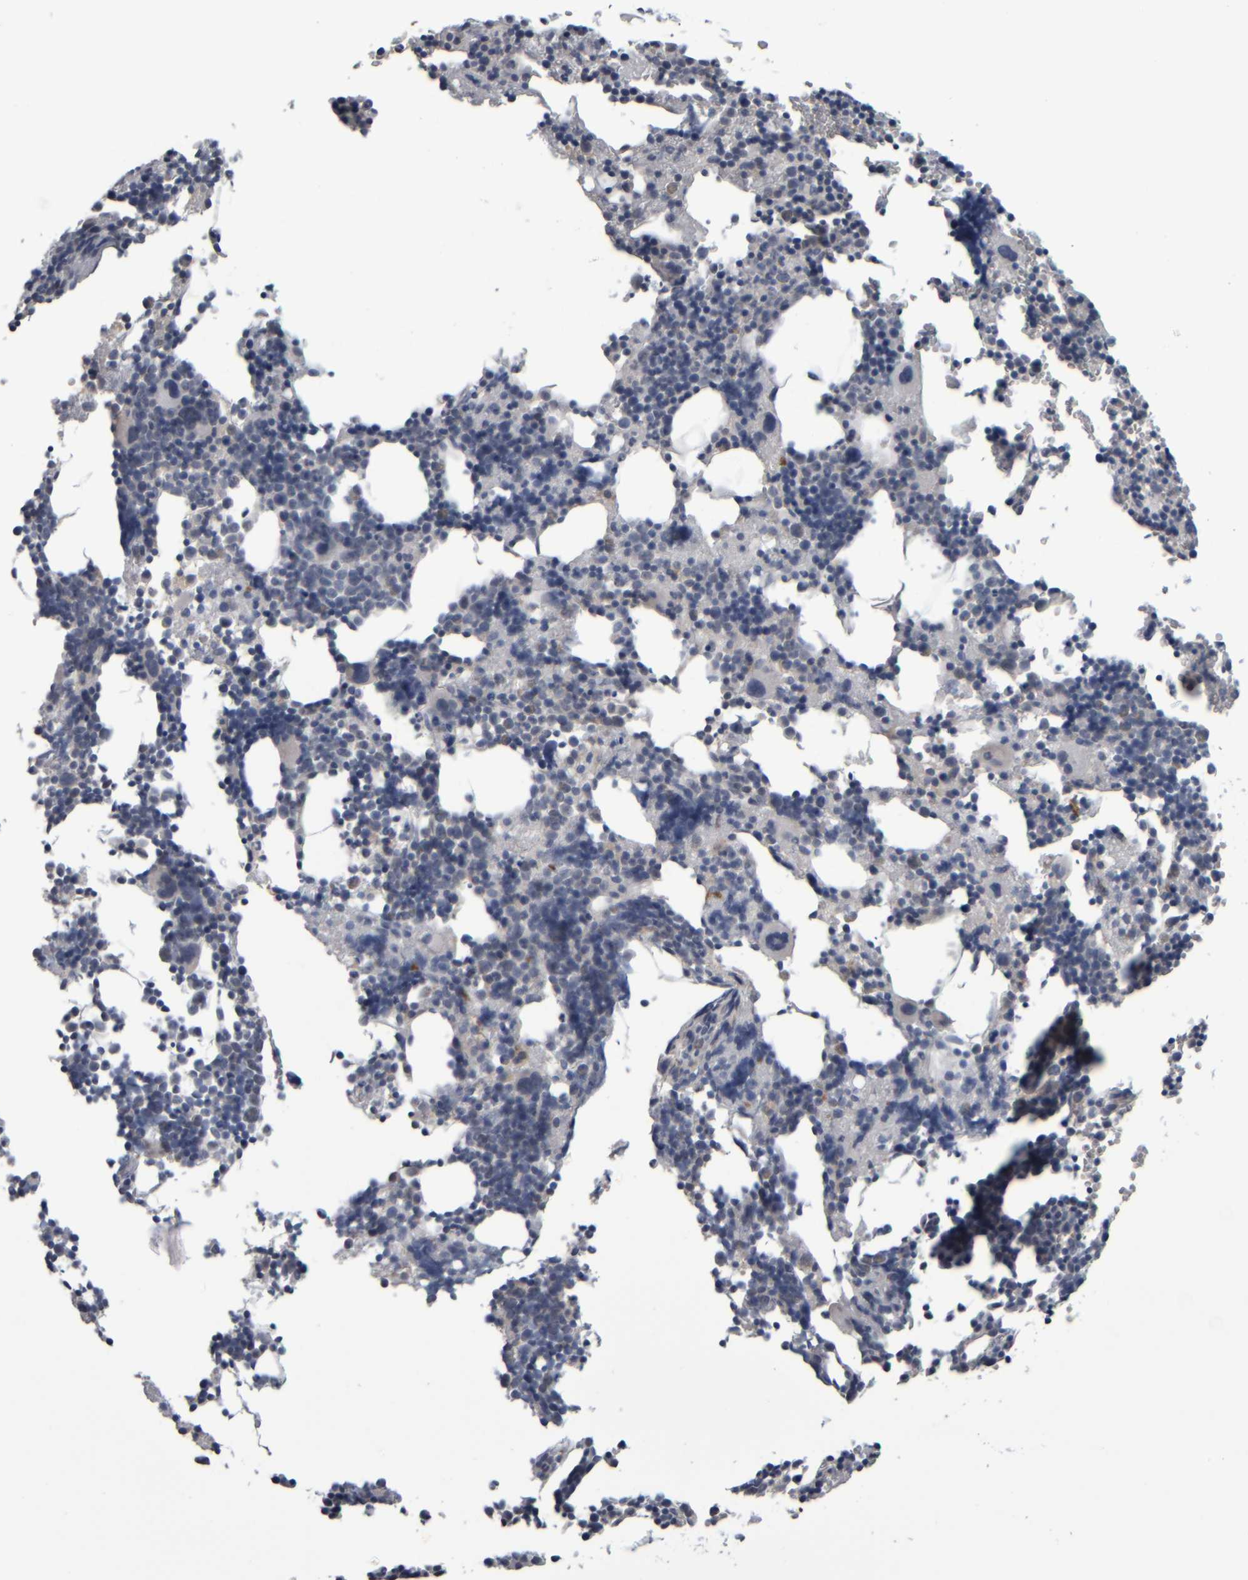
{"staining": {"intensity": "weak", "quantity": "<25%", "location": "cytoplasmic/membranous"}, "tissue": "bone marrow", "cell_type": "Hematopoietic cells", "image_type": "normal", "snomed": [{"axis": "morphology", "description": "Normal tissue, NOS"}, {"axis": "morphology", "description": "Inflammation, NOS"}, {"axis": "topography", "description": "Bone marrow"}], "caption": "This is an IHC photomicrograph of unremarkable human bone marrow. There is no expression in hematopoietic cells.", "gene": "COL14A1", "patient": {"sex": "male", "age": 31}}